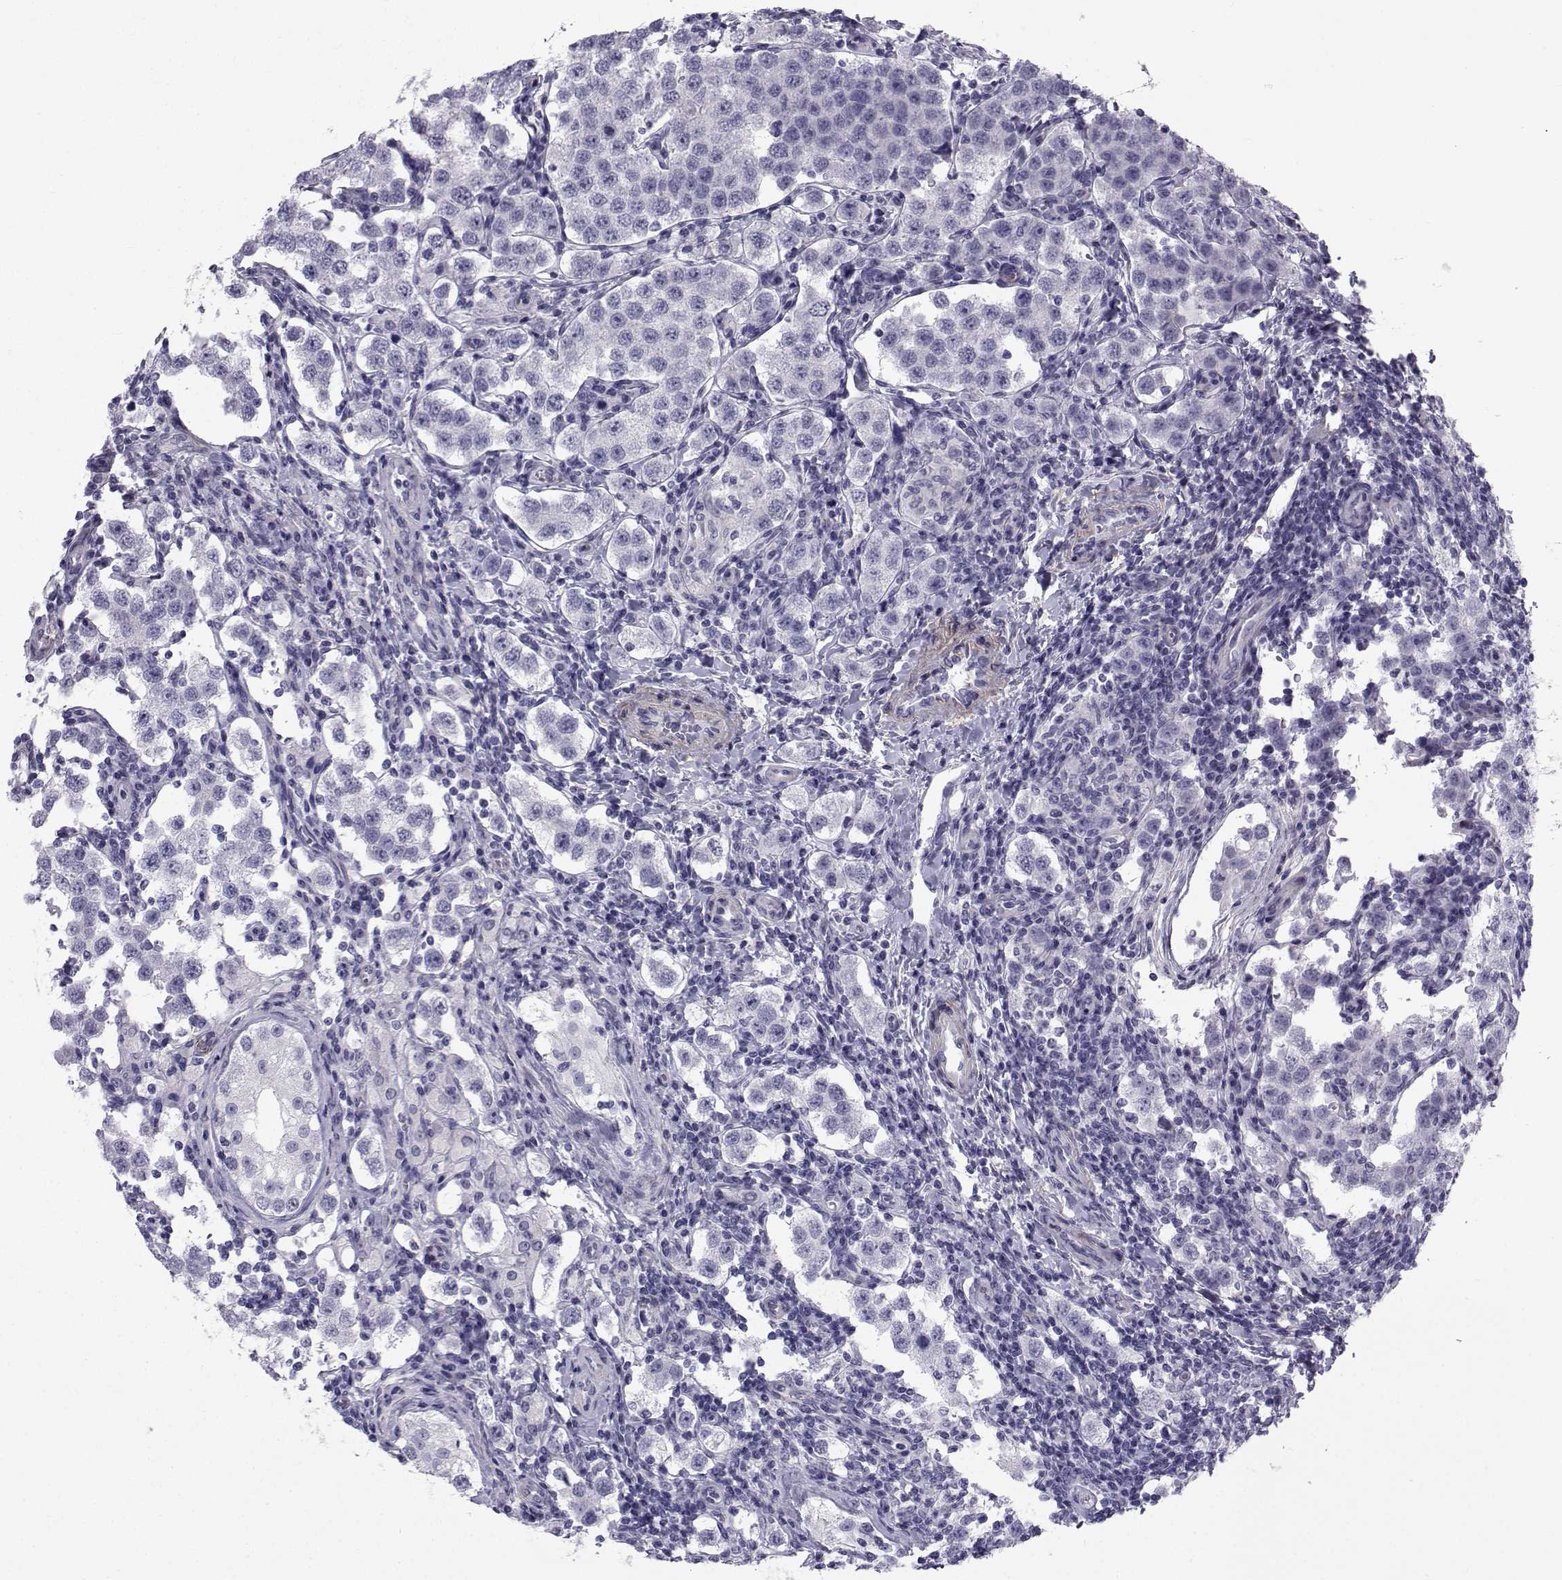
{"staining": {"intensity": "negative", "quantity": "none", "location": "none"}, "tissue": "testis cancer", "cell_type": "Tumor cells", "image_type": "cancer", "snomed": [{"axis": "morphology", "description": "Seminoma, NOS"}, {"axis": "topography", "description": "Testis"}], "caption": "A photomicrograph of testis cancer (seminoma) stained for a protein reveals no brown staining in tumor cells.", "gene": "SPANXD", "patient": {"sex": "male", "age": 37}}